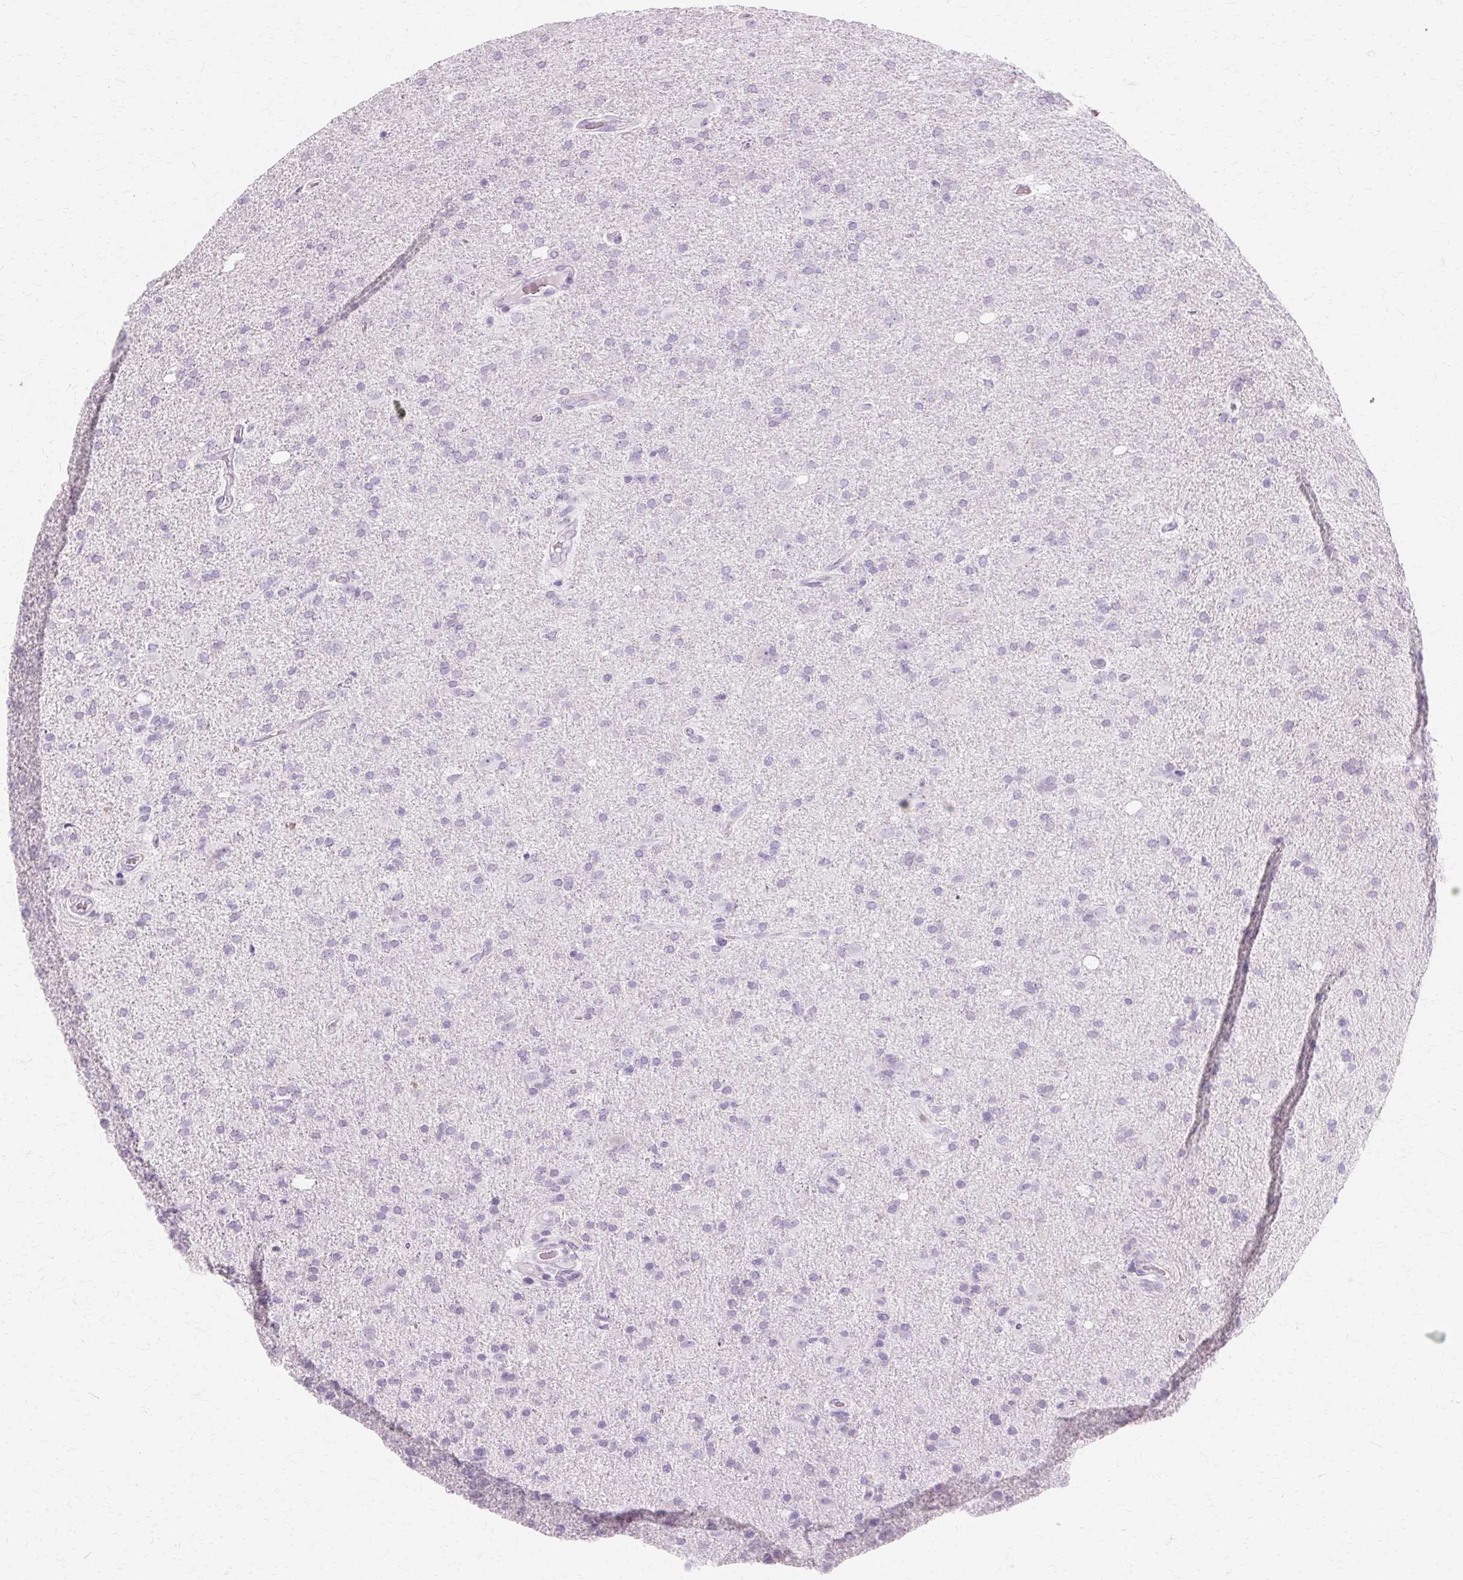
{"staining": {"intensity": "negative", "quantity": "none", "location": "none"}, "tissue": "glioma", "cell_type": "Tumor cells", "image_type": "cancer", "snomed": [{"axis": "morphology", "description": "Glioma, malignant, High grade"}, {"axis": "topography", "description": "Cerebral cortex"}], "caption": "The micrograph reveals no significant expression in tumor cells of malignant high-grade glioma.", "gene": "KRT6C", "patient": {"sex": "male", "age": 70}}